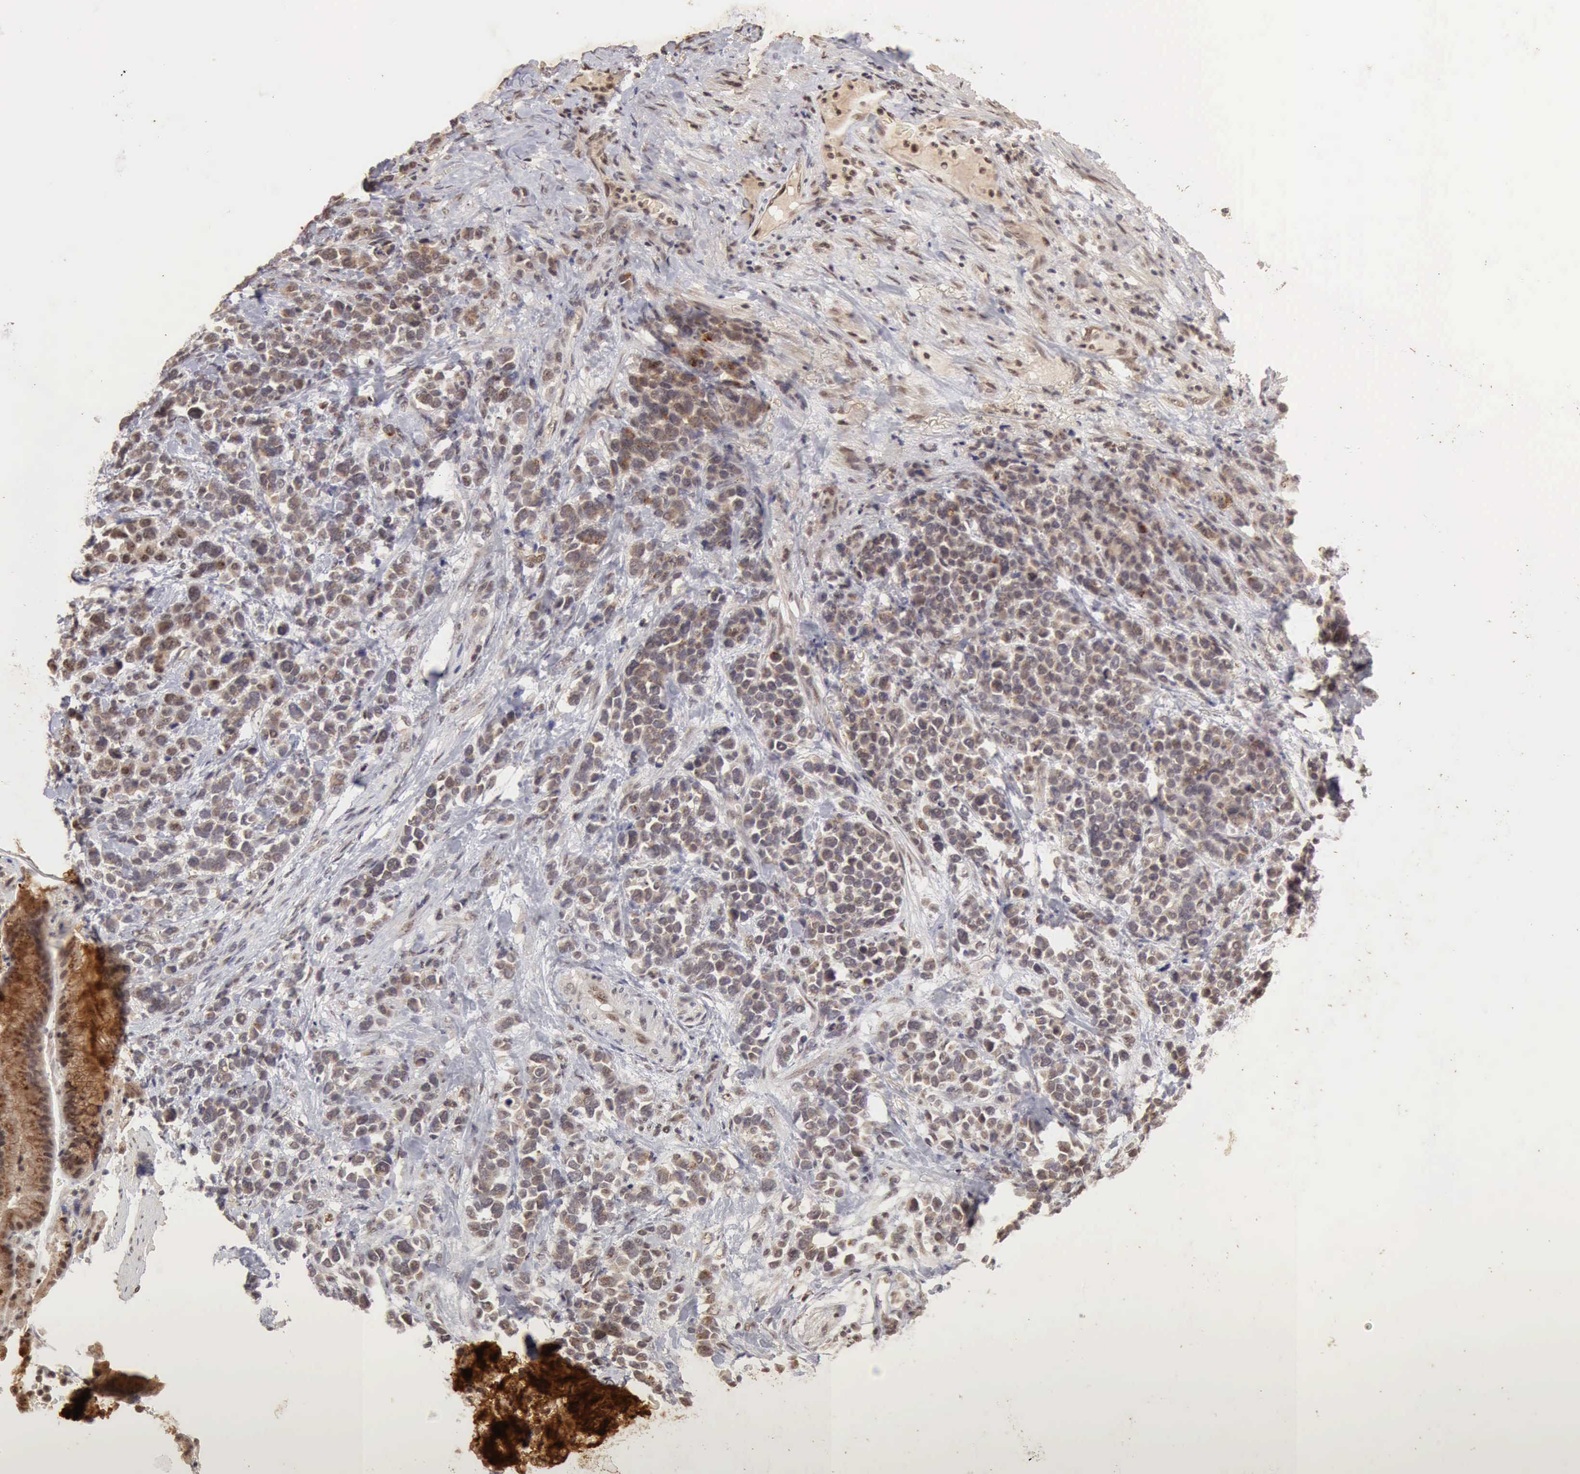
{"staining": {"intensity": "weak", "quantity": "25%-75%", "location": "cytoplasmic/membranous,nuclear"}, "tissue": "stomach cancer", "cell_type": "Tumor cells", "image_type": "cancer", "snomed": [{"axis": "morphology", "description": "Adenocarcinoma, NOS"}, {"axis": "topography", "description": "Stomach, upper"}], "caption": "IHC (DAB (3,3'-diaminobenzidine)) staining of human adenocarcinoma (stomach) exhibits weak cytoplasmic/membranous and nuclear protein positivity in approximately 25%-75% of tumor cells.", "gene": "CDKN2A", "patient": {"sex": "male", "age": 71}}